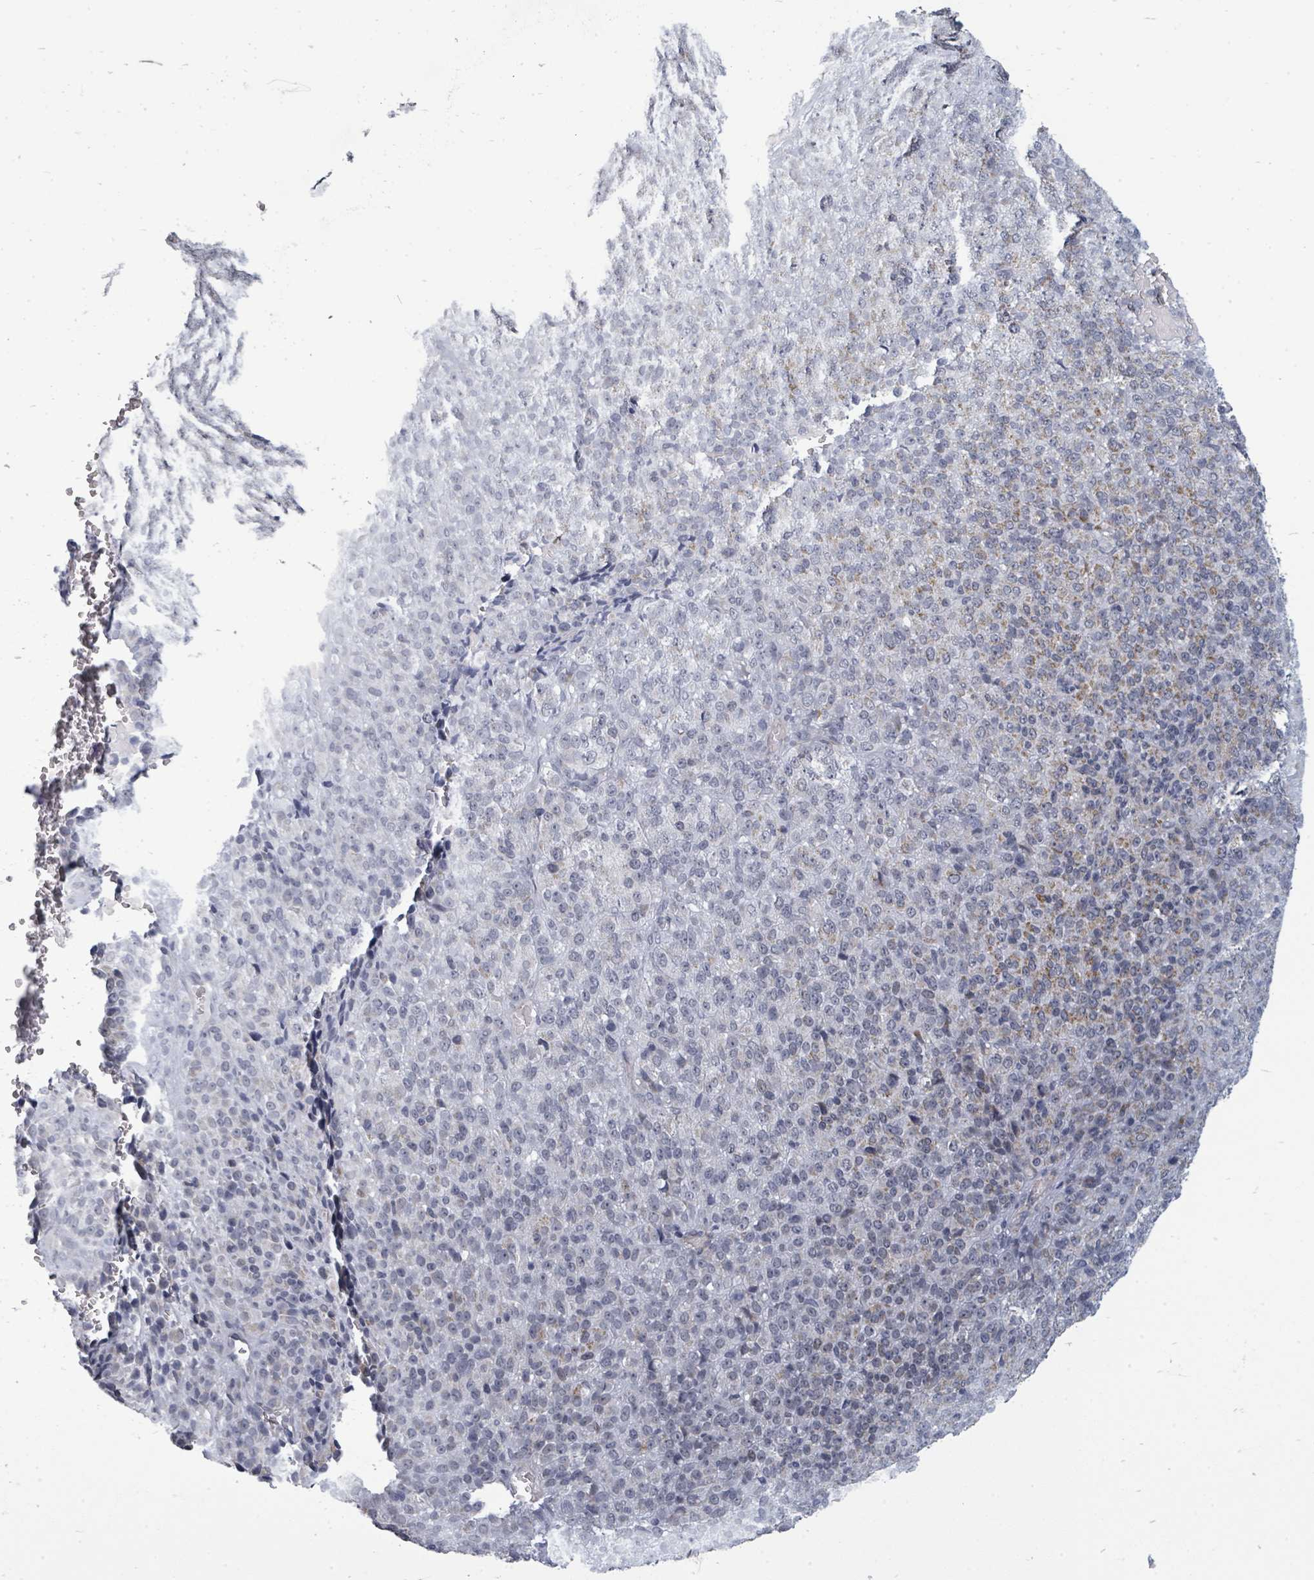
{"staining": {"intensity": "weak", "quantity": "<25%", "location": "nuclear"}, "tissue": "melanoma", "cell_type": "Tumor cells", "image_type": "cancer", "snomed": [{"axis": "morphology", "description": "Malignant melanoma, Metastatic site"}, {"axis": "topography", "description": "Brain"}], "caption": "The immunohistochemistry (IHC) histopathology image has no significant positivity in tumor cells of melanoma tissue.", "gene": "PTPN20", "patient": {"sex": "female", "age": 56}}